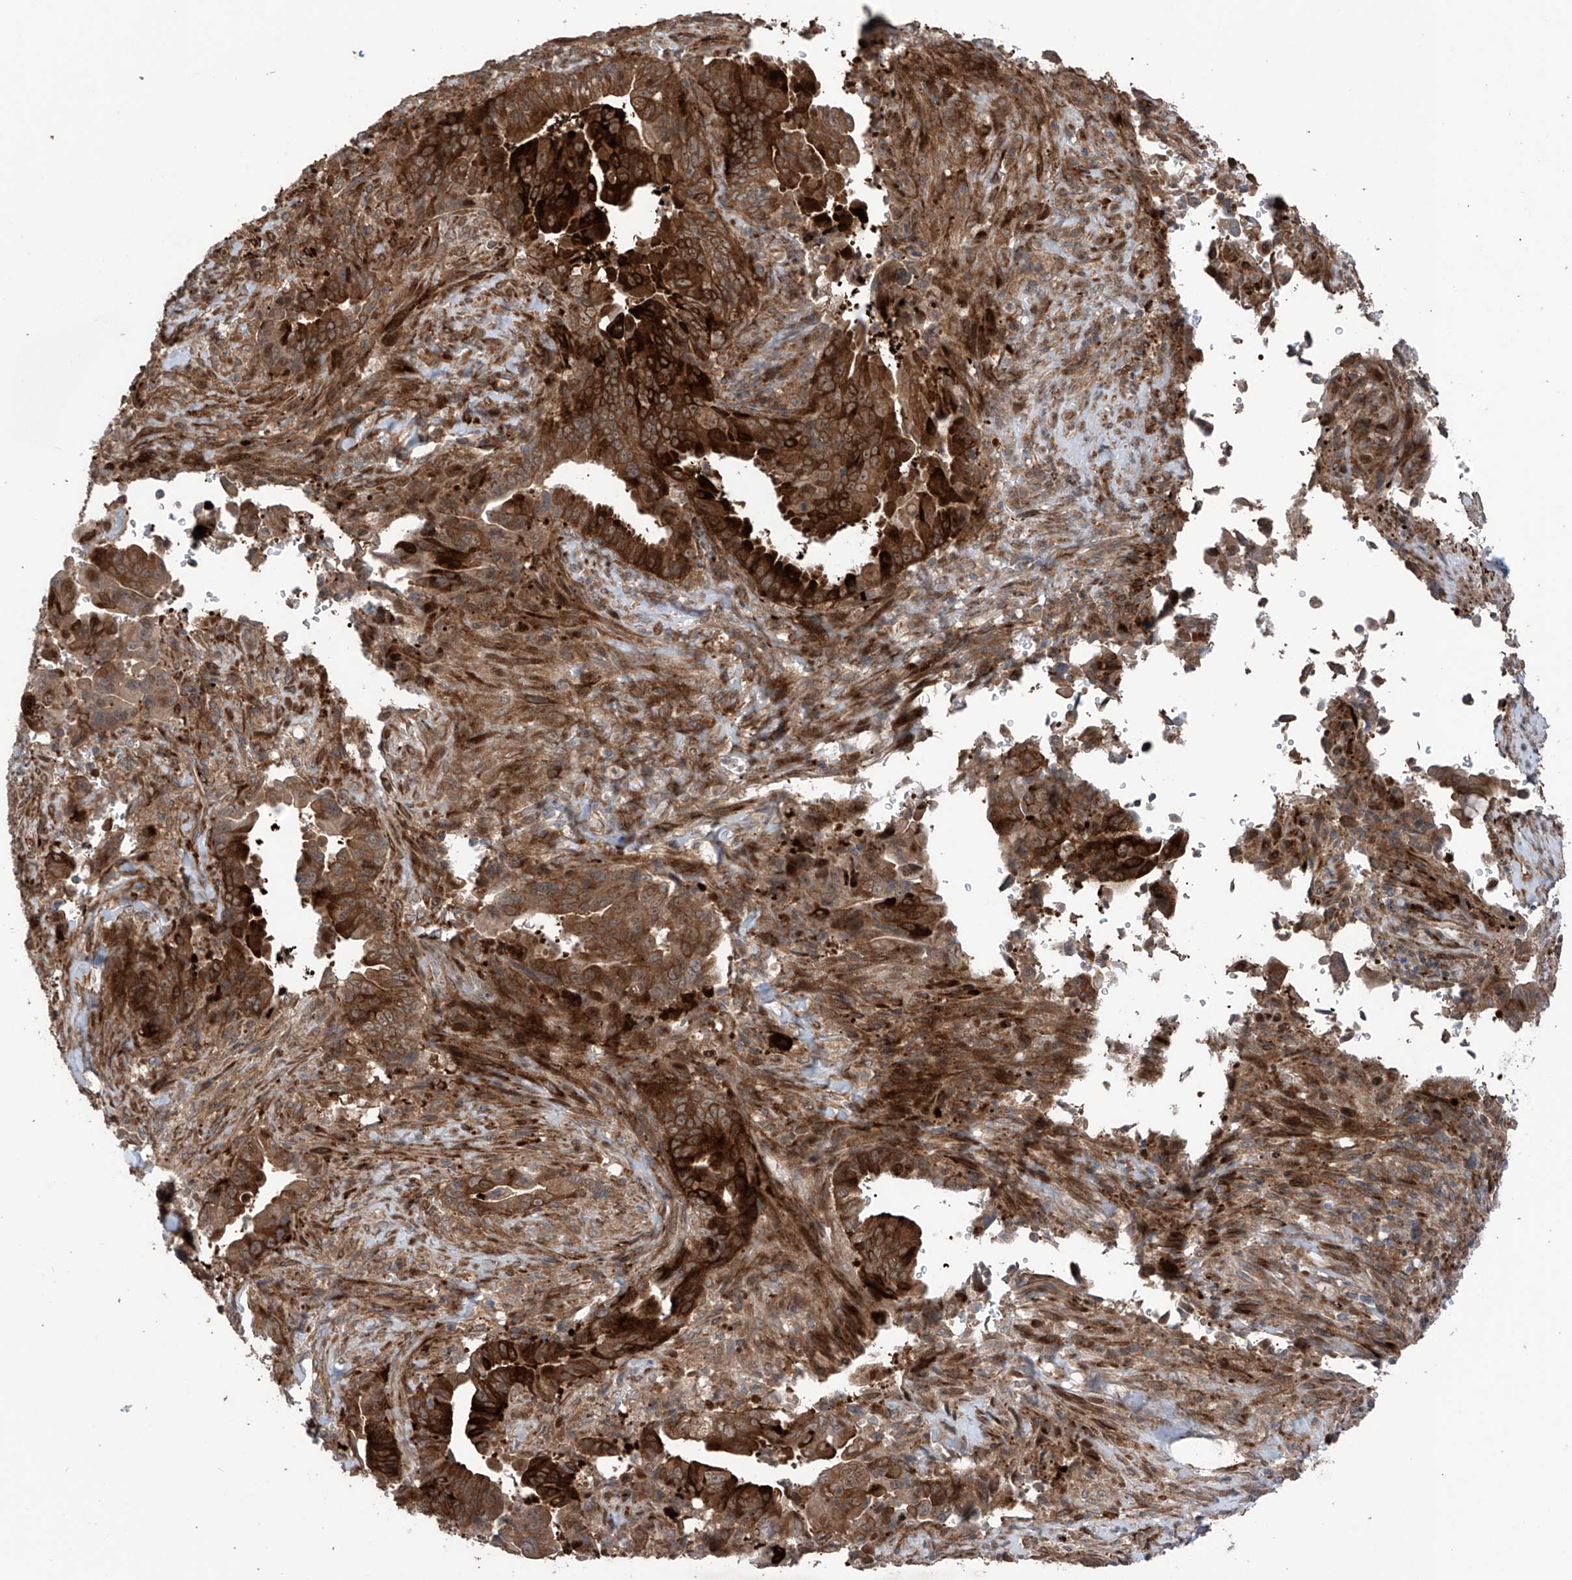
{"staining": {"intensity": "strong", "quantity": ">75%", "location": "cytoplasmic/membranous"}, "tissue": "pancreatic cancer", "cell_type": "Tumor cells", "image_type": "cancer", "snomed": [{"axis": "morphology", "description": "Adenocarcinoma, NOS"}, {"axis": "topography", "description": "Pancreas"}], "caption": "Tumor cells display high levels of strong cytoplasmic/membranous positivity in about >75% of cells in pancreatic adenocarcinoma. Using DAB (3,3'-diaminobenzidine) (brown) and hematoxylin (blue) stains, captured at high magnification using brightfield microscopy.", "gene": "SAMD3", "patient": {"sex": "male", "age": 70}}